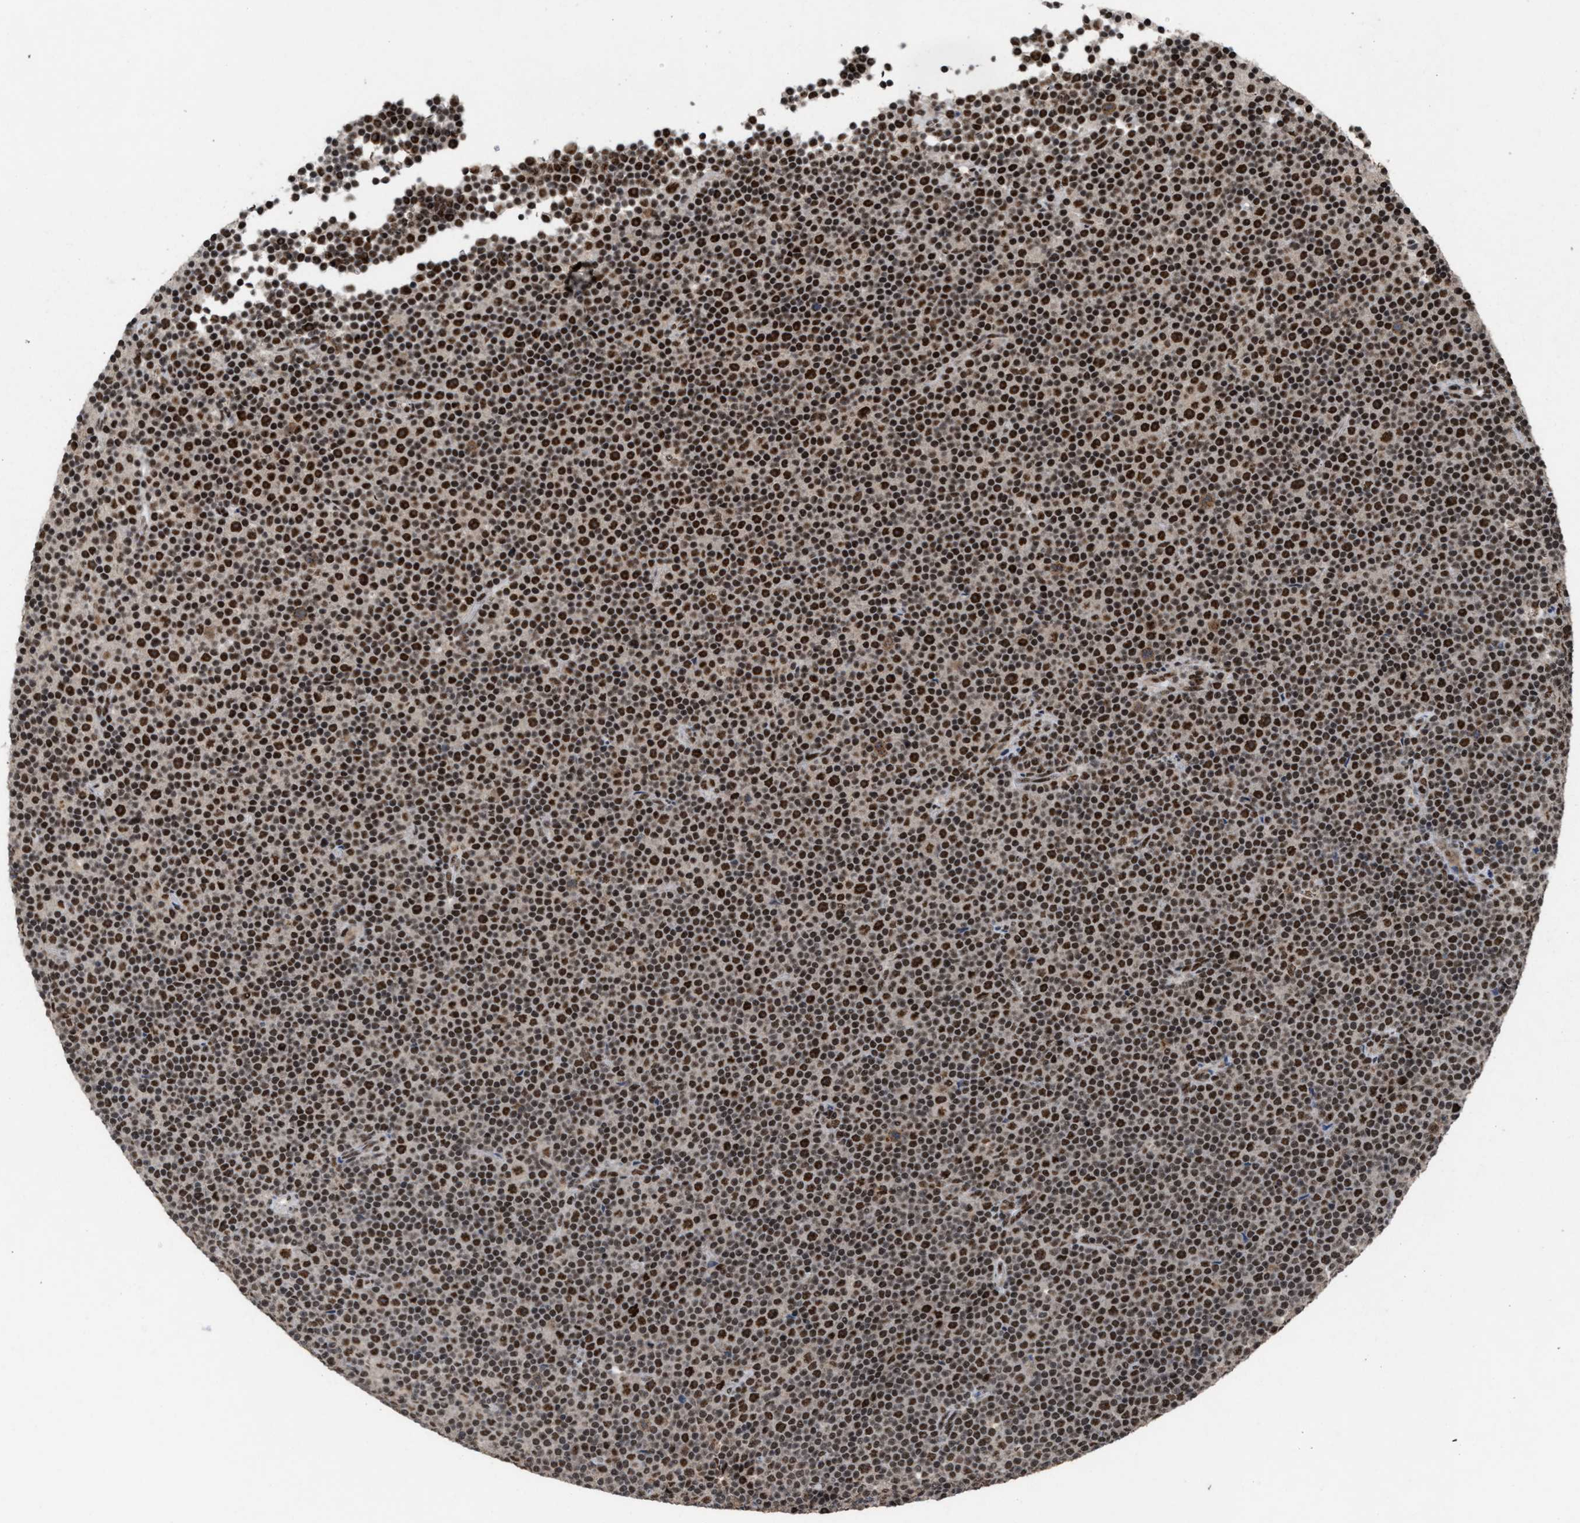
{"staining": {"intensity": "strong", "quantity": ">75%", "location": "nuclear"}, "tissue": "lymphoma", "cell_type": "Tumor cells", "image_type": "cancer", "snomed": [{"axis": "morphology", "description": "Malignant lymphoma, non-Hodgkin's type, Low grade"}, {"axis": "topography", "description": "Lymph node"}], "caption": "Tumor cells demonstrate high levels of strong nuclear positivity in approximately >75% of cells in lymphoma.", "gene": "PRPF4", "patient": {"sex": "female", "age": 67}}